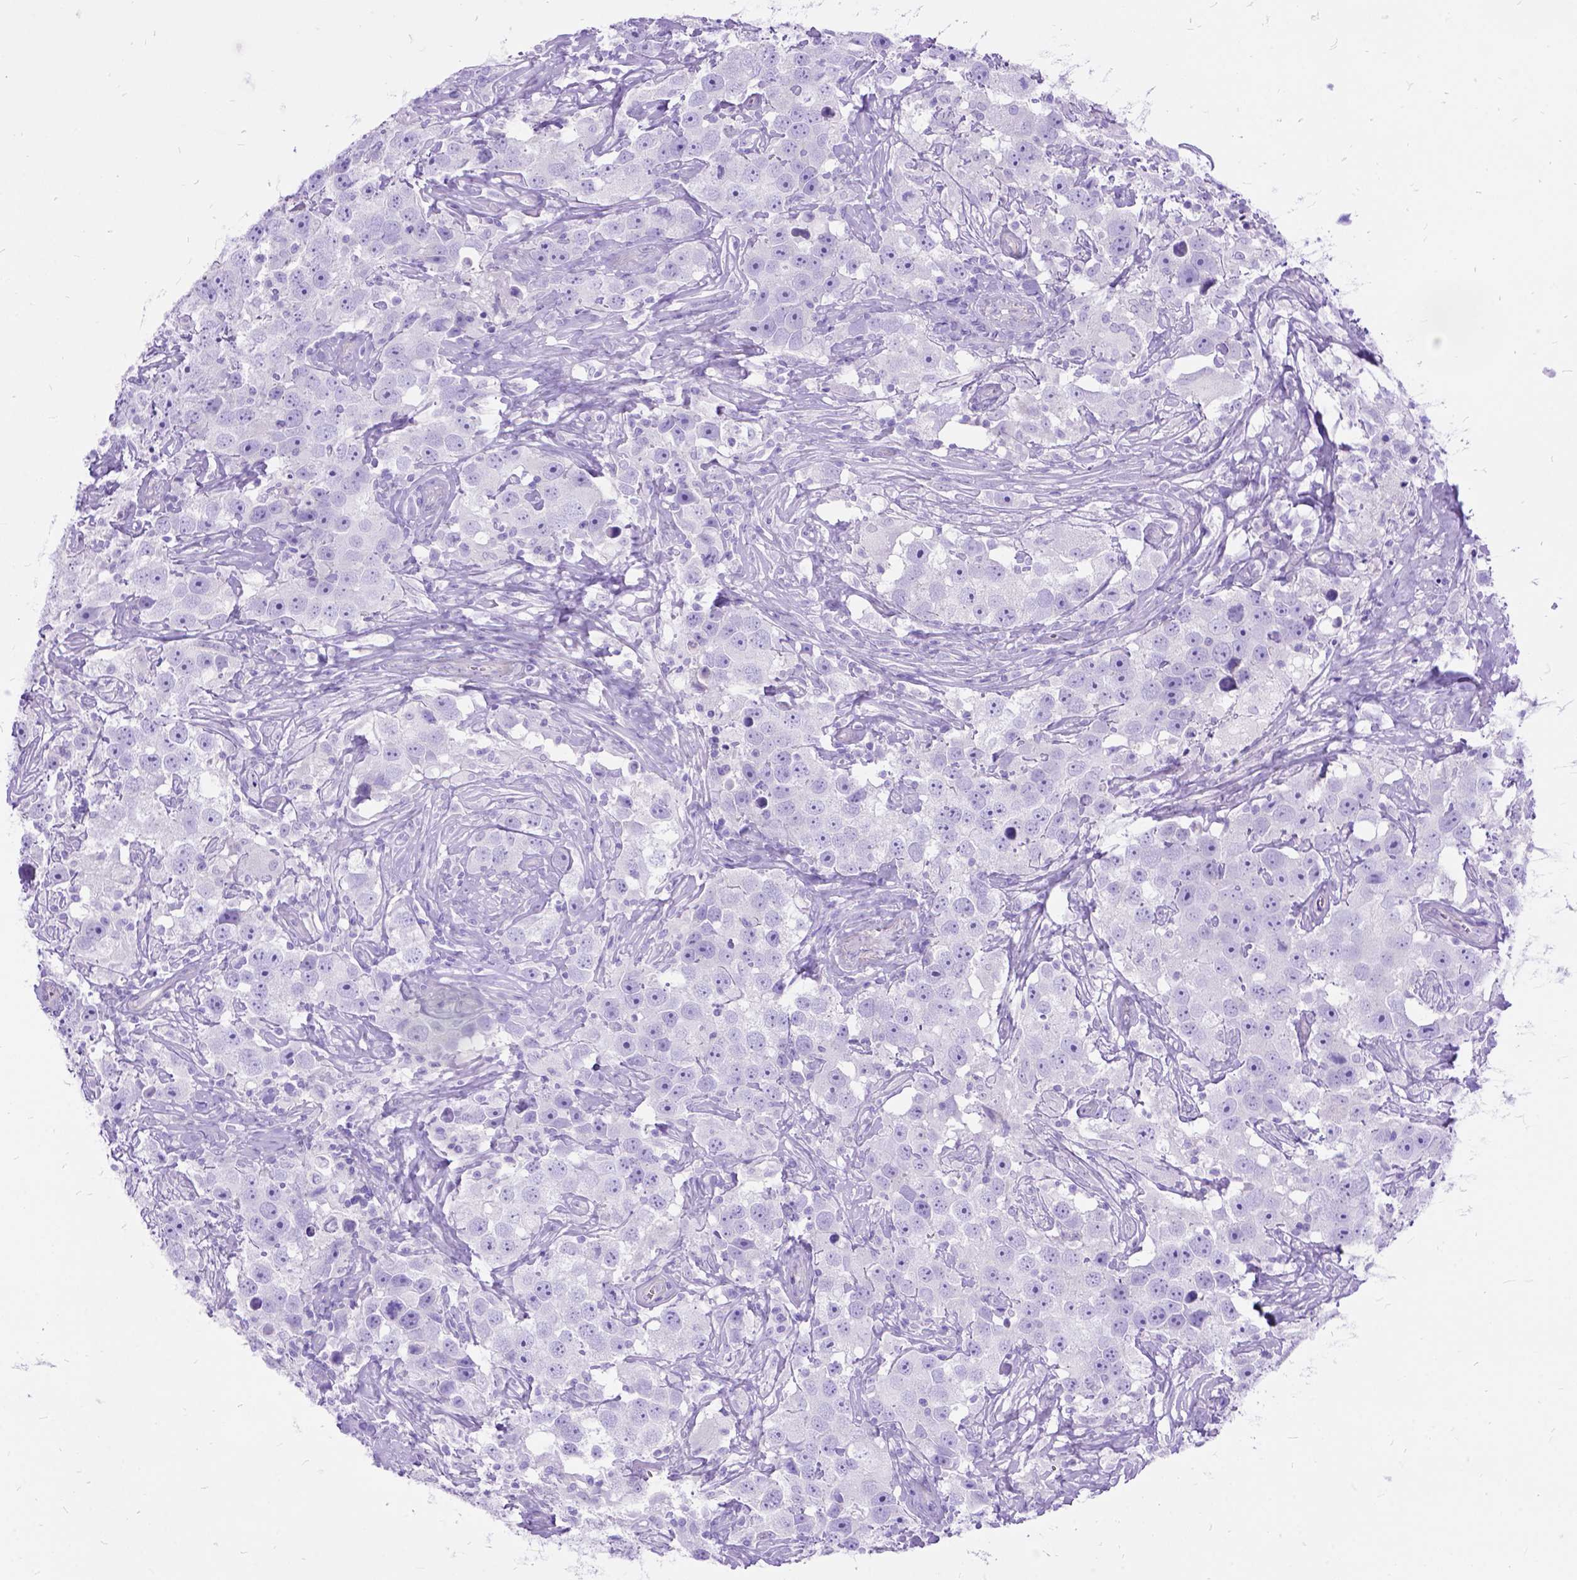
{"staining": {"intensity": "negative", "quantity": "none", "location": "none"}, "tissue": "testis cancer", "cell_type": "Tumor cells", "image_type": "cancer", "snomed": [{"axis": "morphology", "description": "Seminoma, NOS"}, {"axis": "topography", "description": "Testis"}], "caption": "Protein analysis of testis cancer (seminoma) displays no significant positivity in tumor cells. (DAB immunohistochemistry (IHC), high magnification).", "gene": "ARL9", "patient": {"sex": "male", "age": 49}}